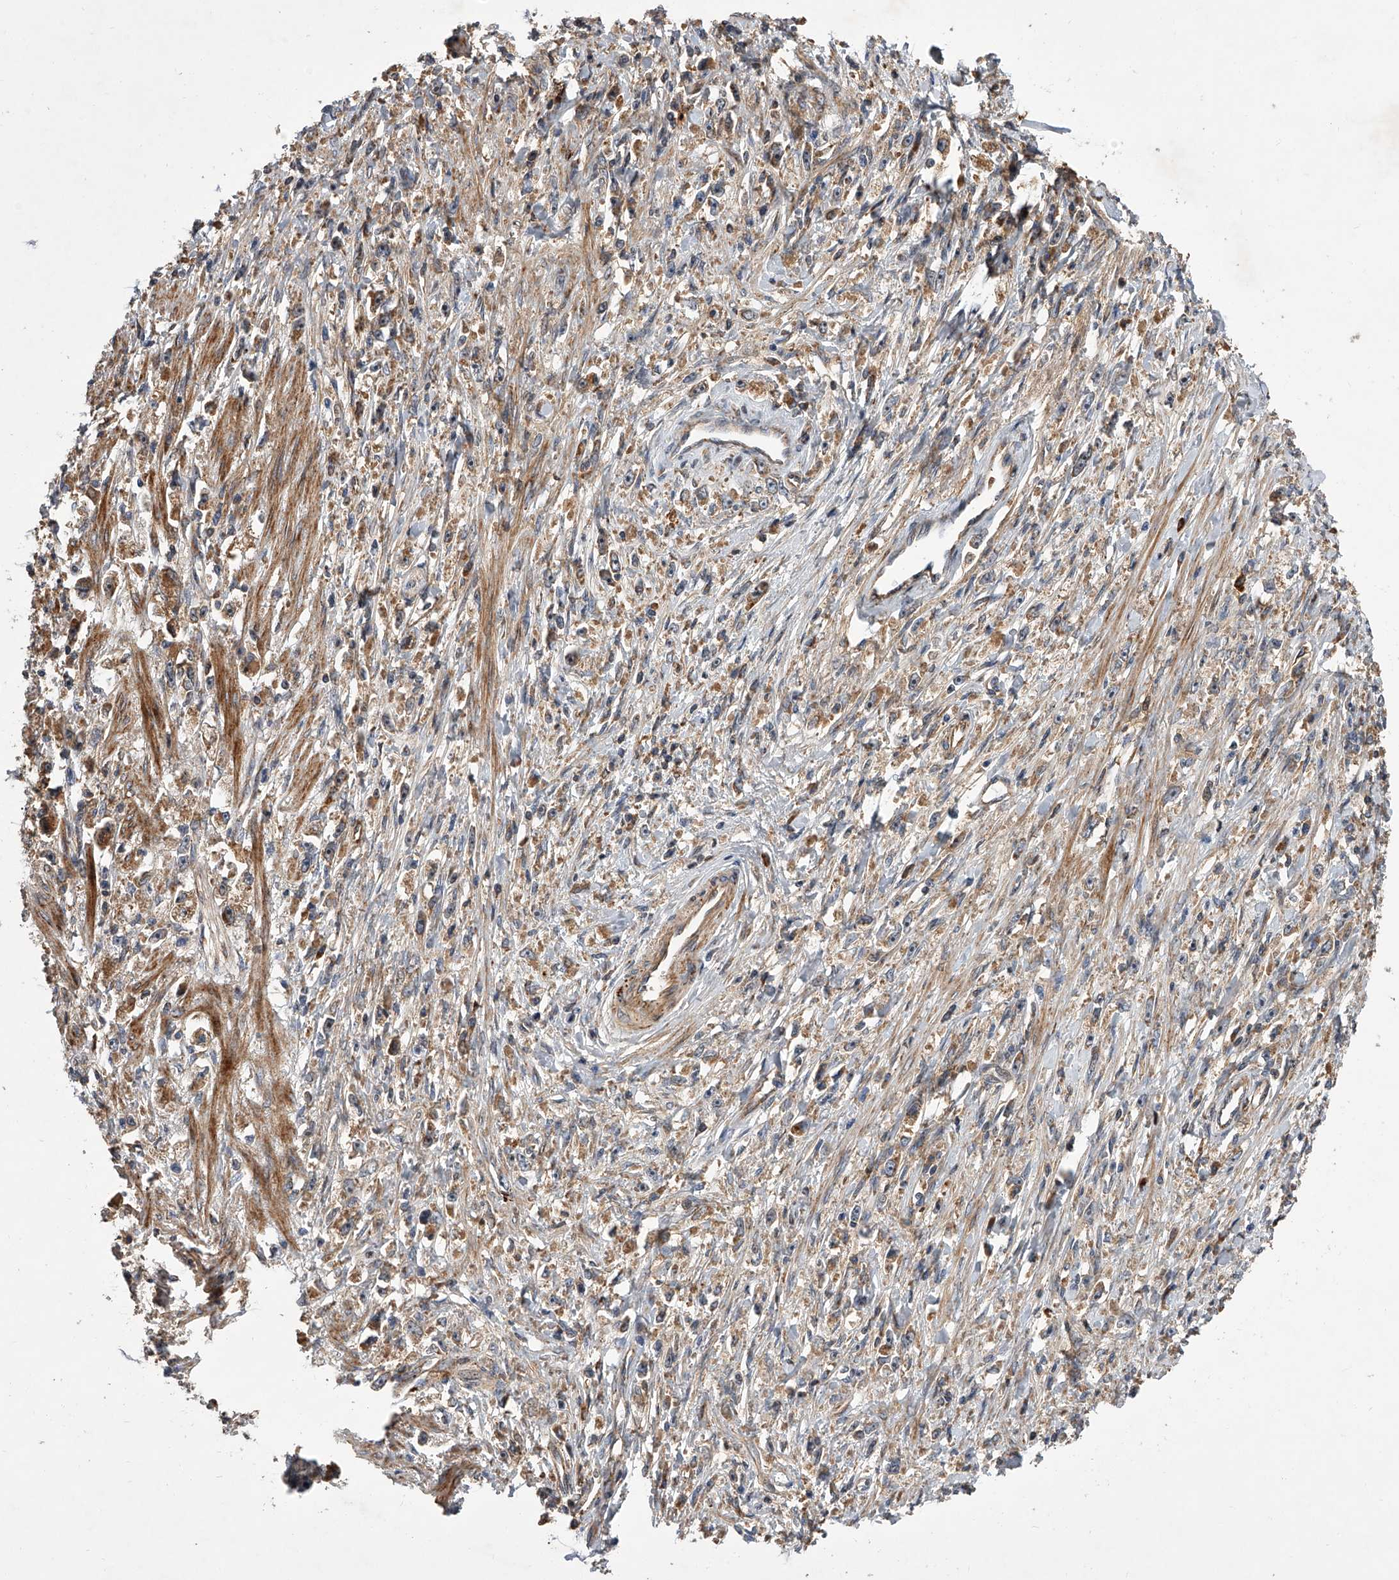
{"staining": {"intensity": "weak", "quantity": ">75%", "location": "cytoplasmic/membranous"}, "tissue": "stomach cancer", "cell_type": "Tumor cells", "image_type": "cancer", "snomed": [{"axis": "morphology", "description": "Adenocarcinoma, NOS"}, {"axis": "topography", "description": "Stomach"}], "caption": "Stomach cancer (adenocarcinoma) stained for a protein exhibits weak cytoplasmic/membranous positivity in tumor cells.", "gene": "USP47", "patient": {"sex": "female", "age": 59}}